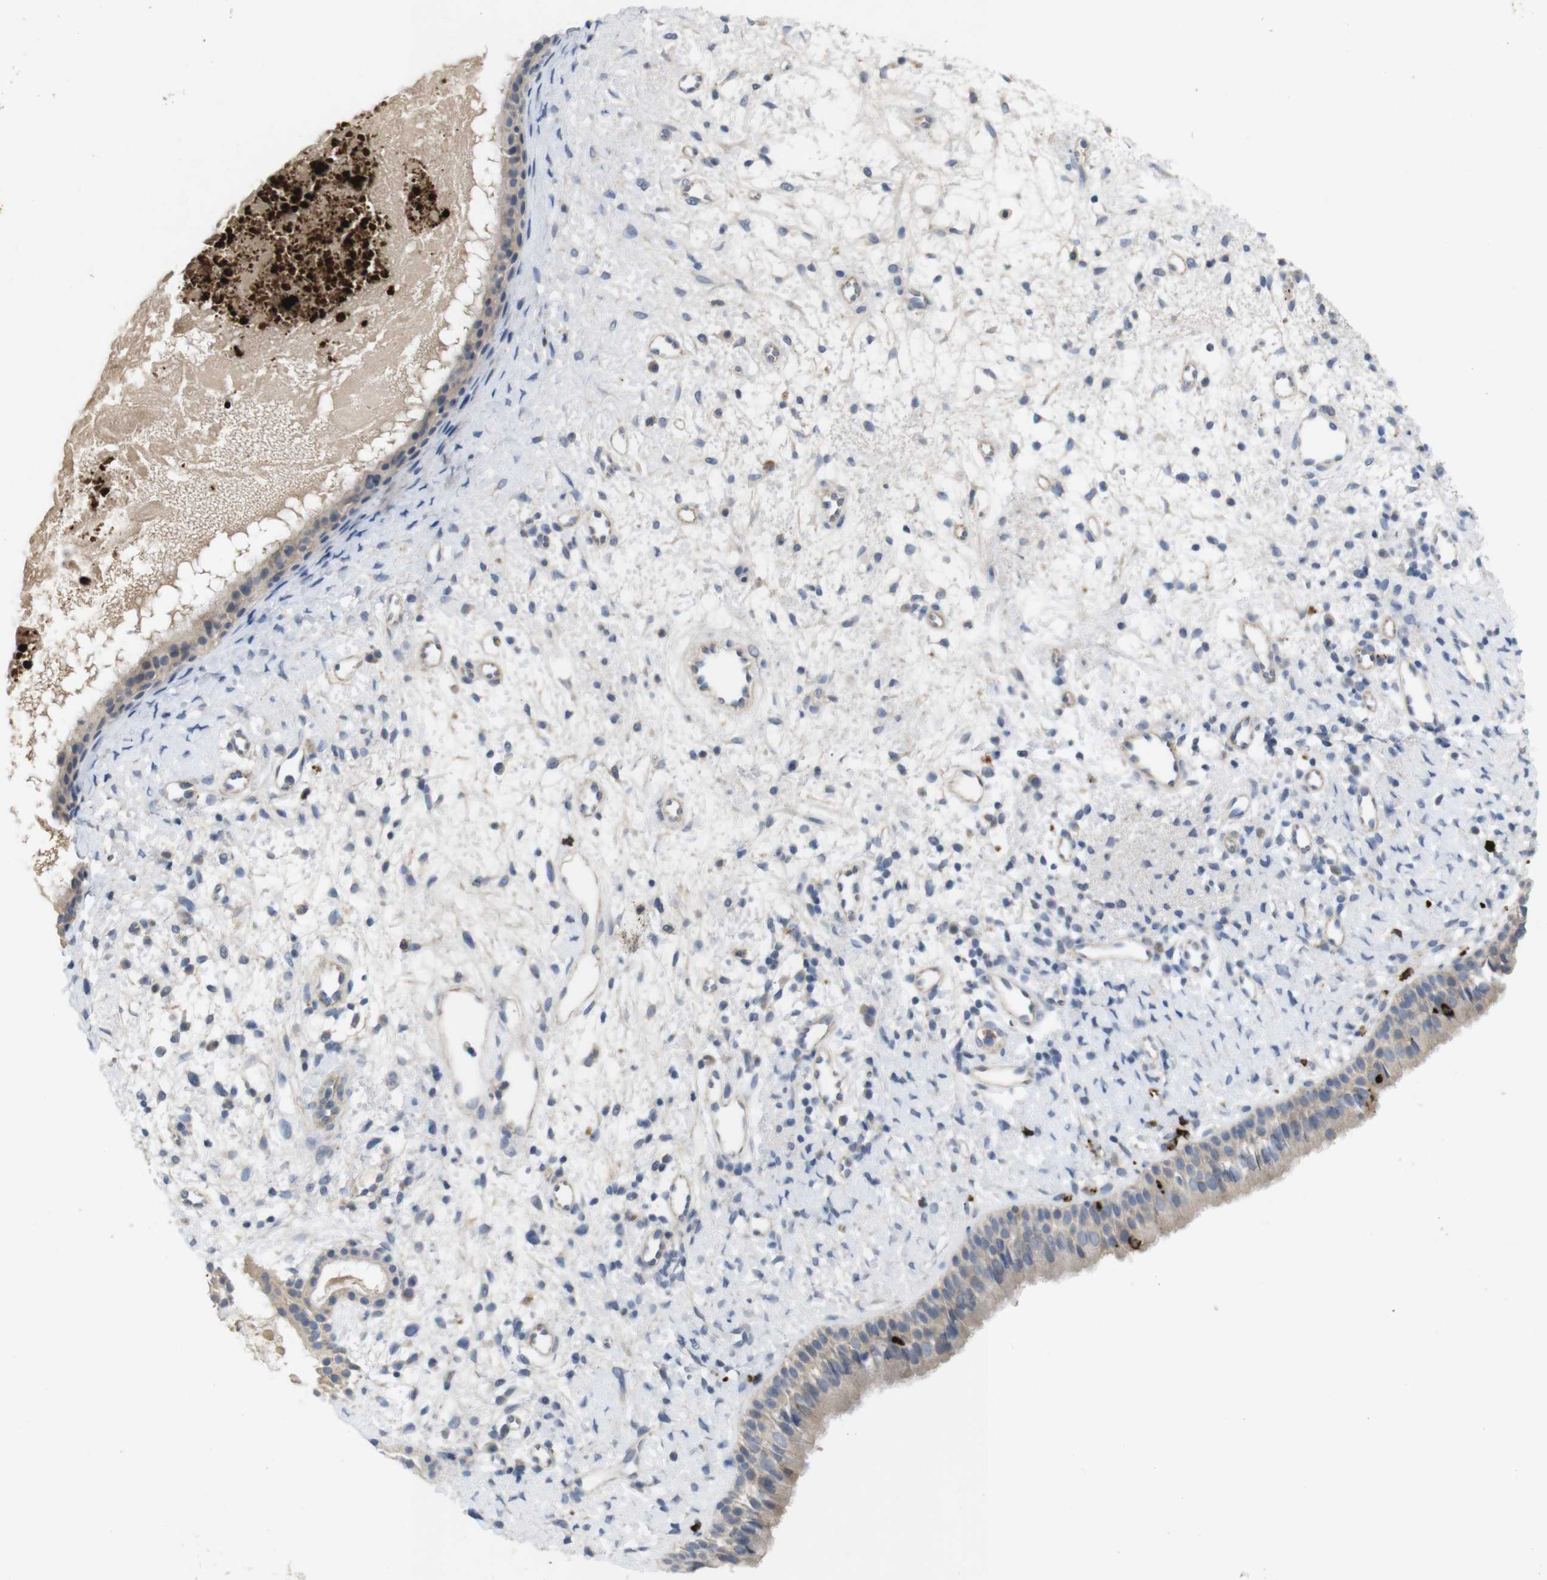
{"staining": {"intensity": "weak", "quantity": ">75%", "location": "cytoplasmic/membranous"}, "tissue": "nasopharynx", "cell_type": "Respiratory epithelial cells", "image_type": "normal", "snomed": [{"axis": "morphology", "description": "Normal tissue, NOS"}, {"axis": "topography", "description": "Nasopharynx"}], "caption": "A brown stain labels weak cytoplasmic/membranous positivity of a protein in respiratory epithelial cells of unremarkable human nasopharynx. The staining was performed using DAB to visualize the protein expression in brown, while the nuclei were stained in blue with hematoxylin (Magnification: 20x).", "gene": "TSPAN14", "patient": {"sex": "male", "age": 22}}